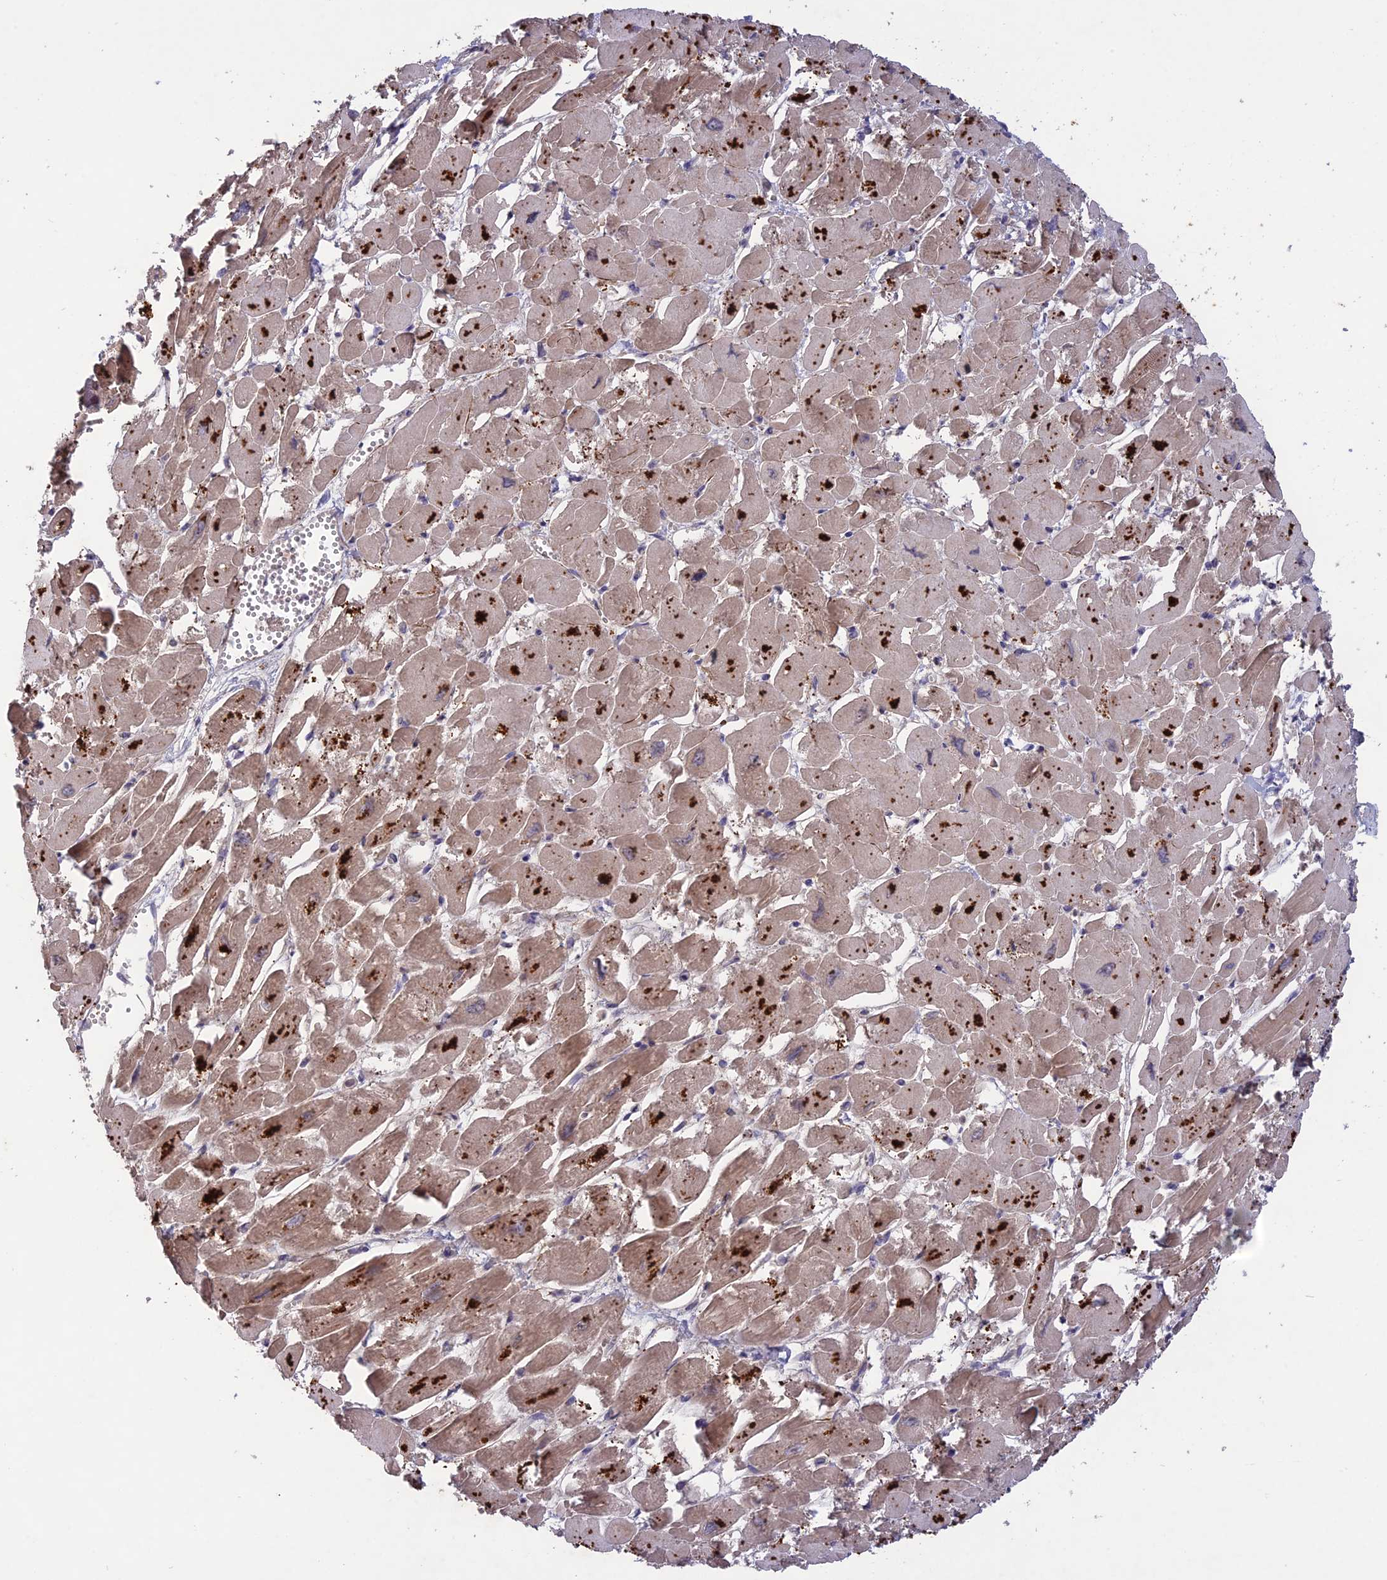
{"staining": {"intensity": "moderate", "quantity": "25%-75%", "location": "cytoplasmic/membranous"}, "tissue": "heart muscle", "cell_type": "Cardiomyocytes", "image_type": "normal", "snomed": [{"axis": "morphology", "description": "Normal tissue, NOS"}, {"axis": "topography", "description": "Heart"}], "caption": "Immunohistochemistry micrograph of benign heart muscle: heart muscle stained using IHC exhibits medium levels of moderate protein expression localized specifically in the cytoplasmic/membranous of cardiomyocytes, appearing as a cytoplasmic/membranous brown color.", "gene": "ADO", "patient": {"sex": "male", "age": 54}}